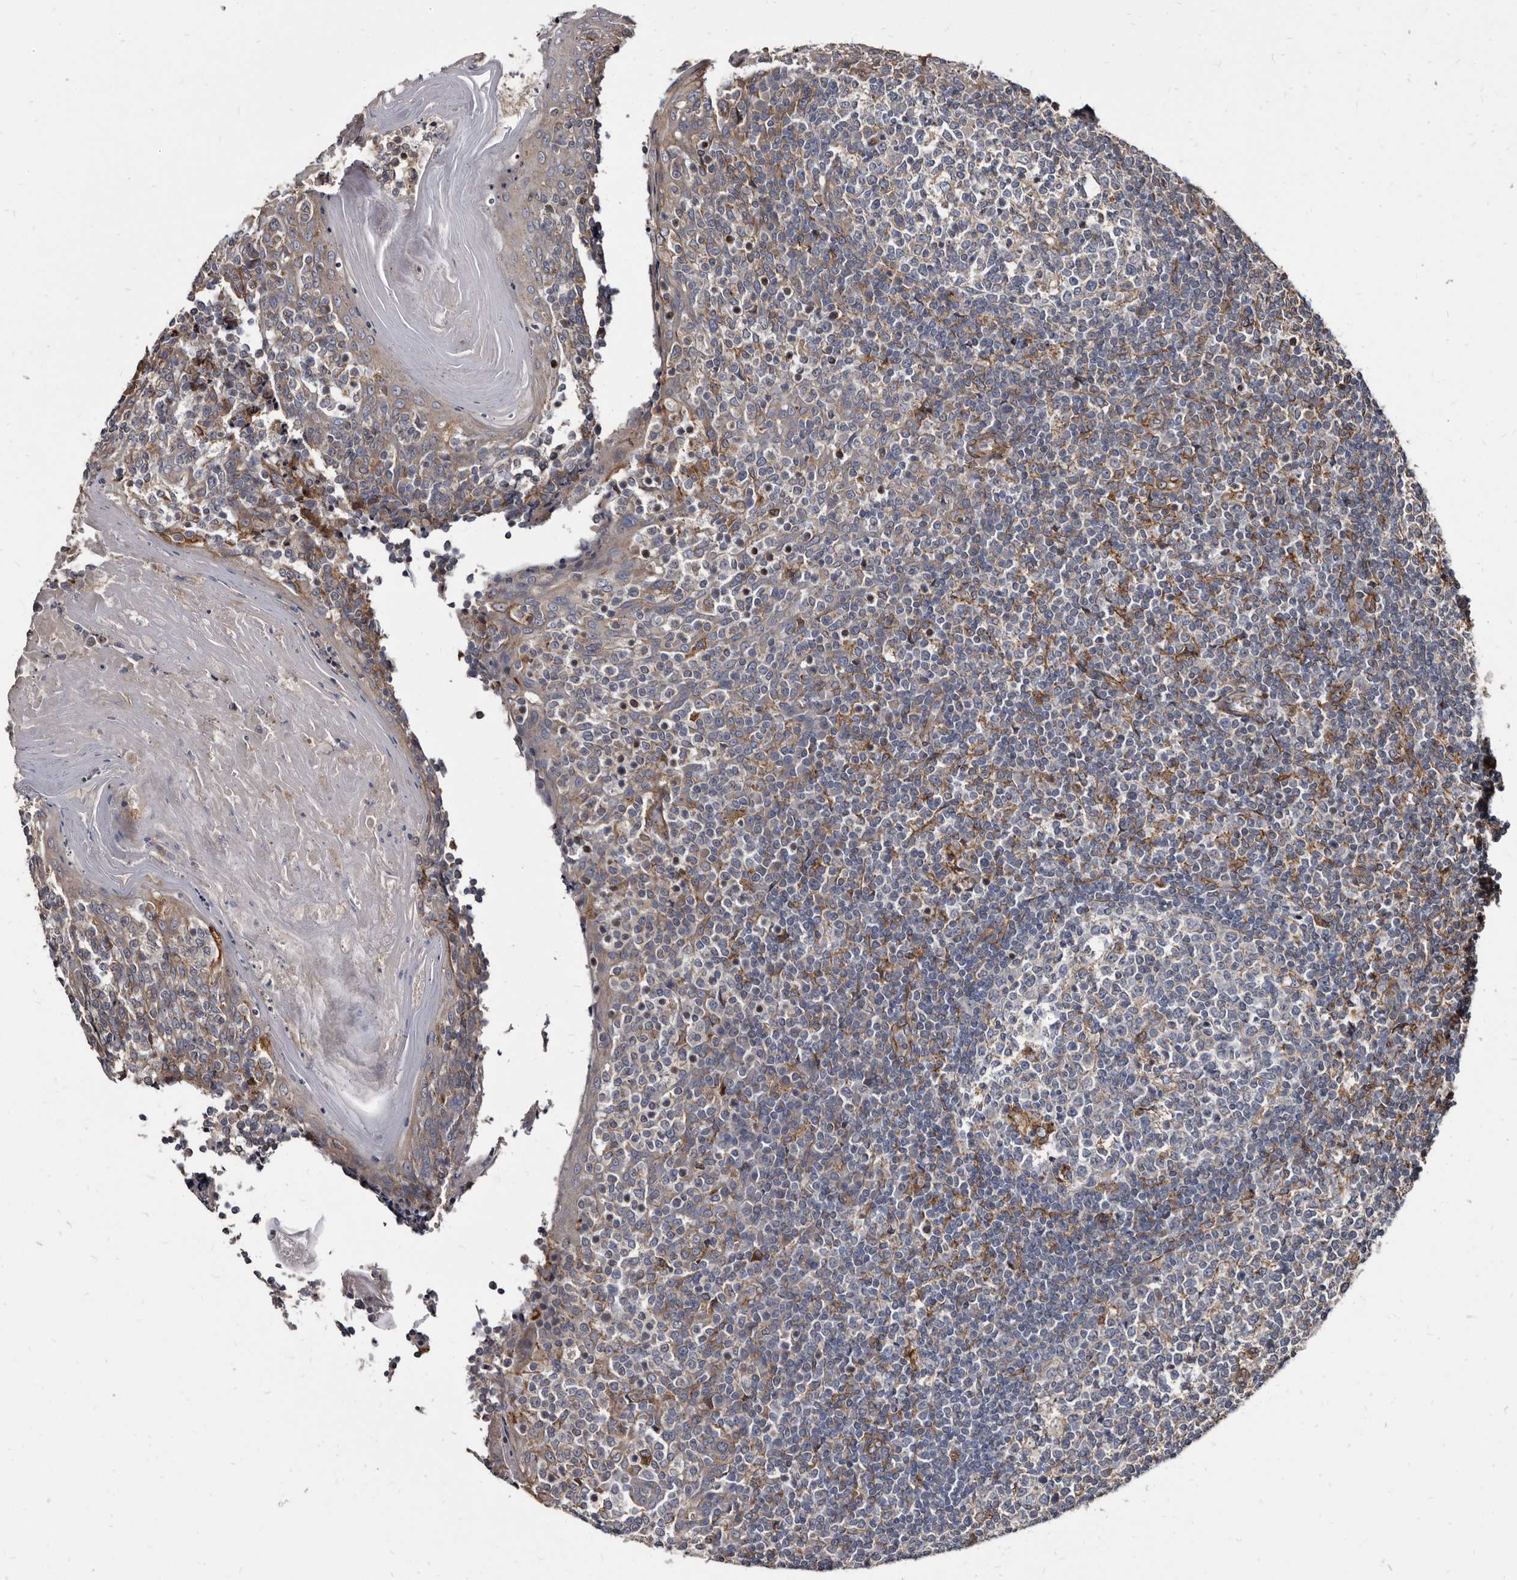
{"staining": {"intensity": "weak", "quantity": "<25%", "location": "cytoplasmic/membranous"}, "tissue": "tonsil", "cell_type": "Germinal center cells", "image_type": "normal", "snomed": [{"axis": "morphology", "description": "Normal tissue, NOS"}, {"axis": "topography", "description": "Tonsil"}], "caption": "IHC photomicrograph of unremarkable tonsil: tonsil stained with DAB (3,3'-diaminobenzidine) exhibits no significant protein expression in germinal center cells. (IHC, brightfield microscopy, high magnification).", "gene": "KCTD20", "patient": {"sex": "female", "age": 19}}